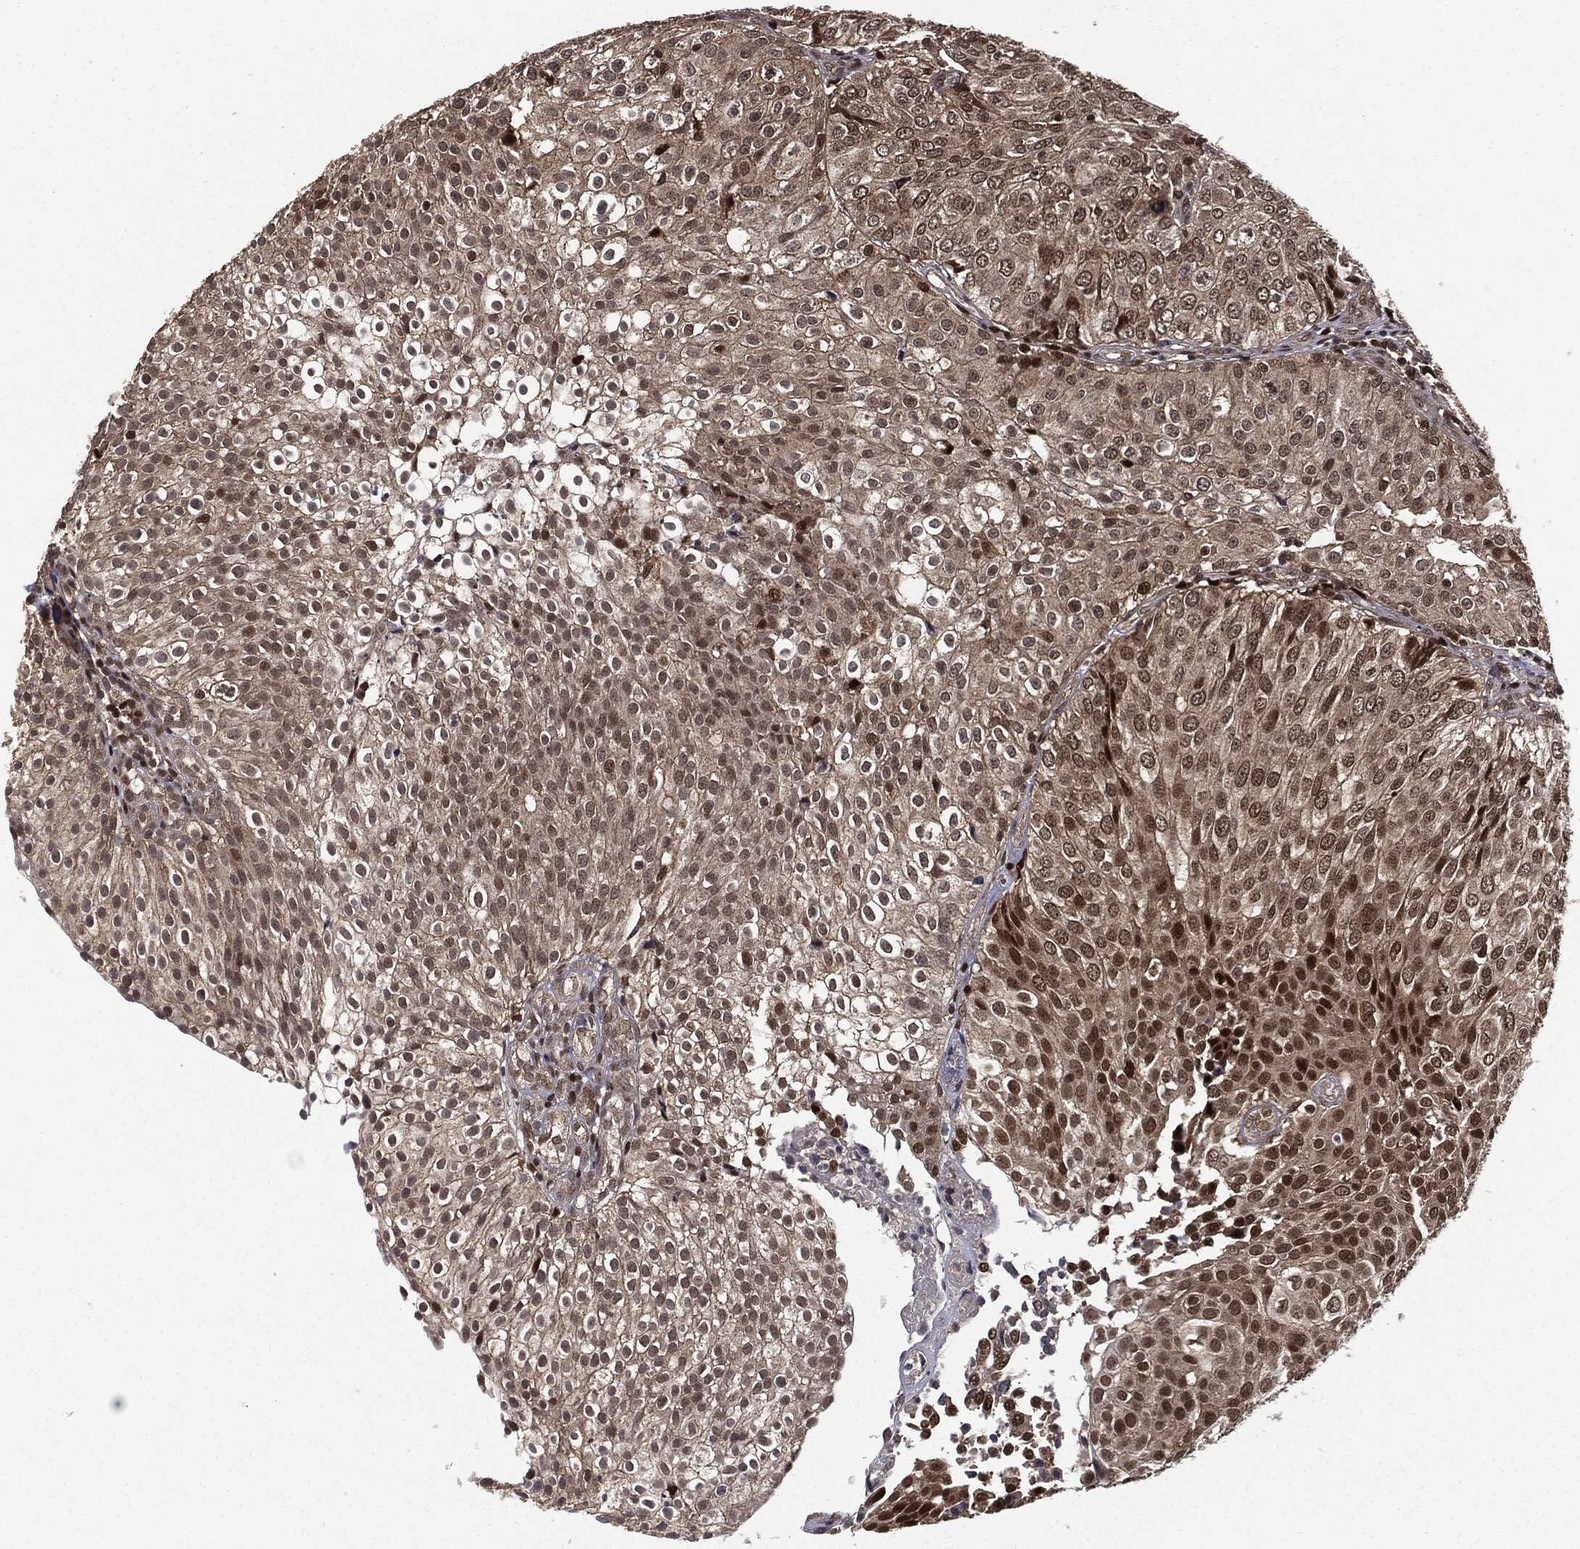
{"staining": {"intensity": "strong", "quantity": "<25%", "location": "nuclear"}, "tissue": "urothelial cancer", "cell_type": "Tumor cells", "image_type": "cancer", "snomed": [{"axis": "morphology", "description": "Urothelial carcinoma, High grade"}, {"axis": "topography", "description": "Urinary bladder"}], "caption": "An immunohistochemistry (IHC) micrograph of tumor tissue is shown. Protein staining in brown labels strong nuclear positivity in high-grade urothelial carcinoma within tumor cells.", "gene": "PTPA", "patient": {"sex": "female", "age": 79}}